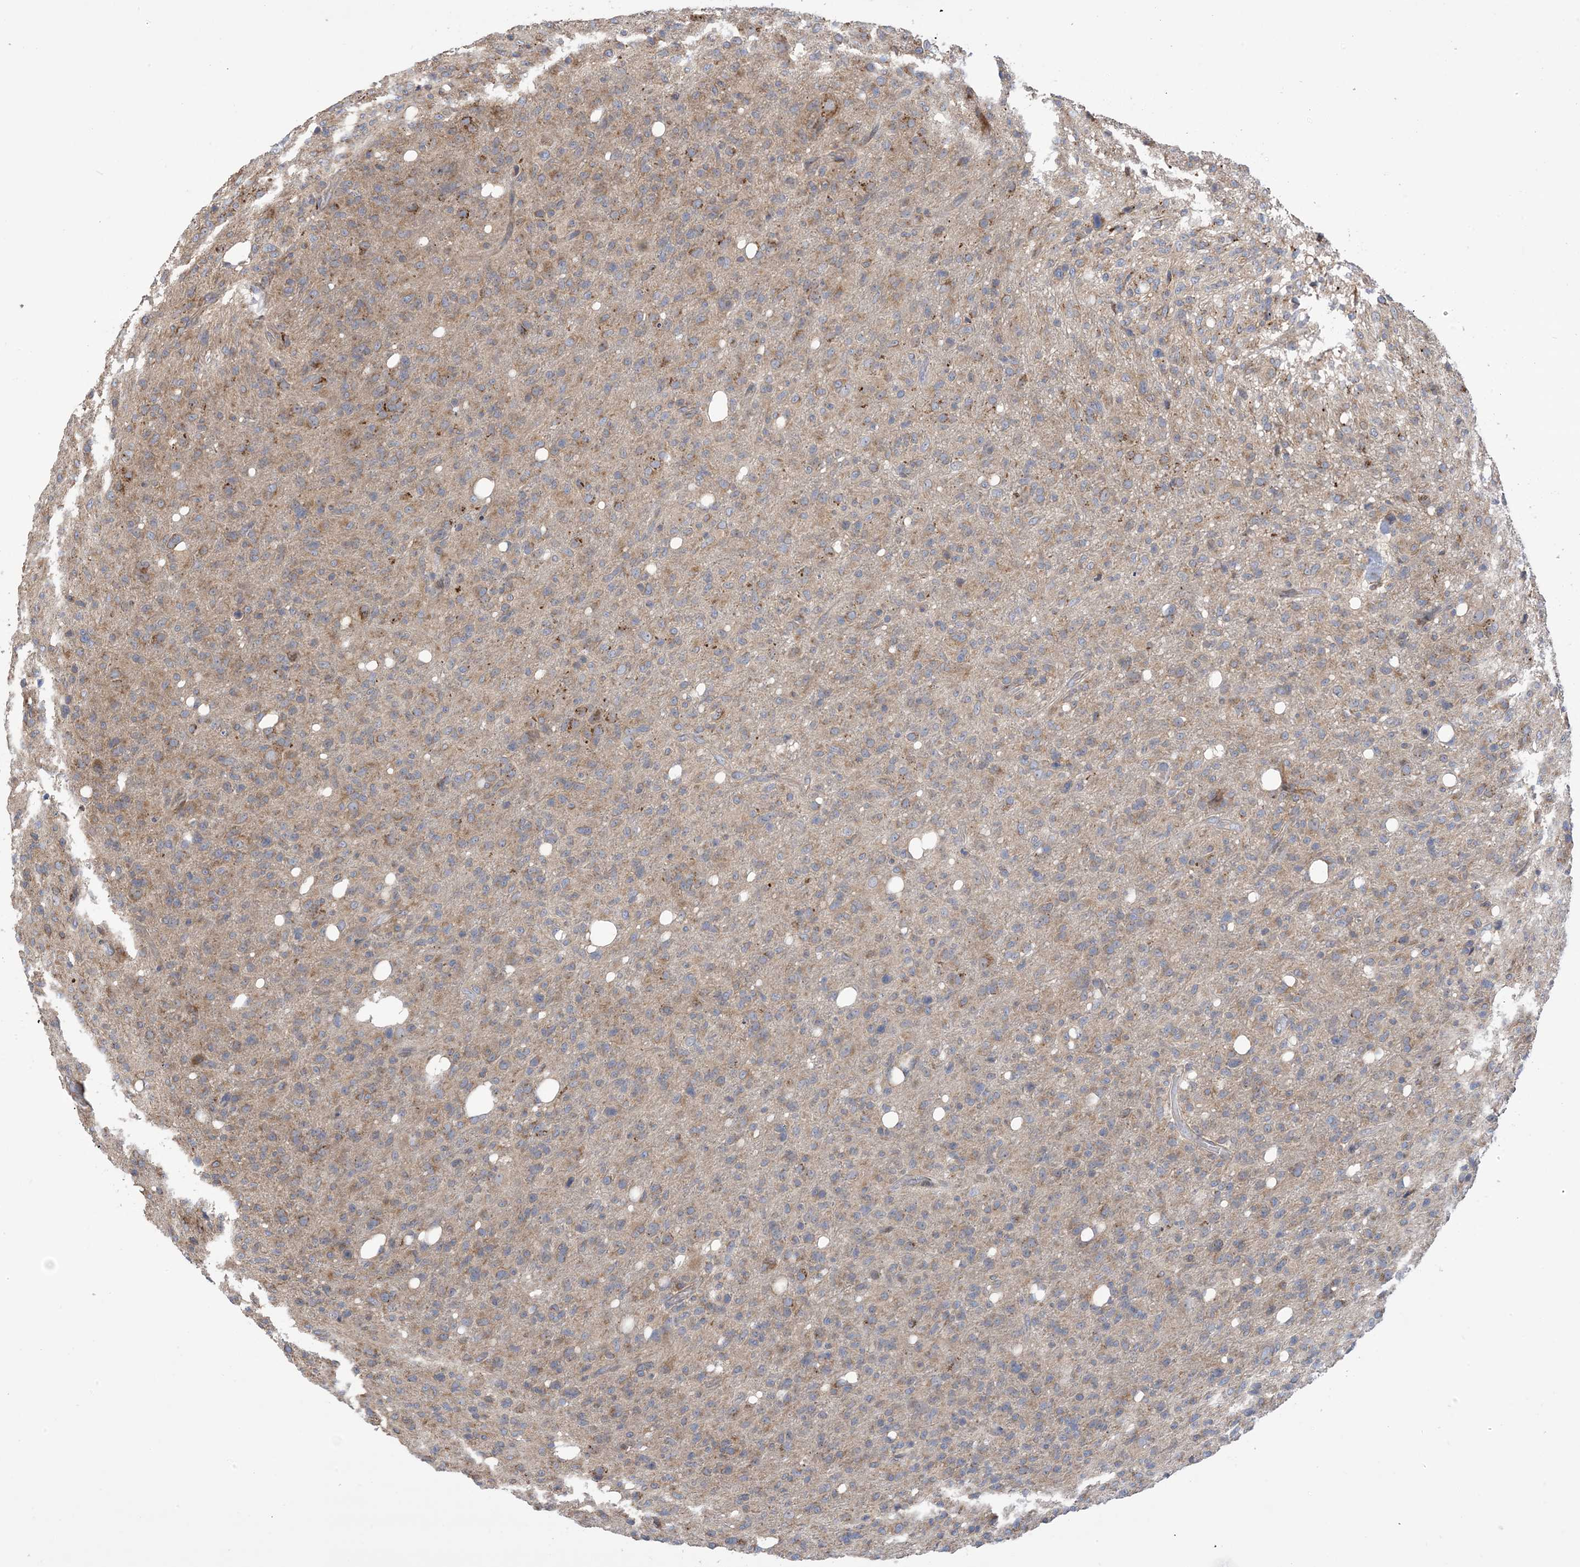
{"staining": {"intensity": "moderate", "quantity": "25%-75%", "location": "cytoplasmic/membranous"}, "tissue": "glioma", "cell_type": "Tumor cells", "image_type": "cancer", "snomed": [{"axis": "morphology", "description": "Glioma, malignant, High grade"}, {"axis": "topography", "description": "Brain"}], "caption": "Tumor cells display moderate cytoplasmic/membranous staining in approximately 25%-75% of cells in malignant glioma (high-grade). (DAB (3,3'-diaminobenzidine) = brown stain, brightfield microscopy at high magnification).", "gene": "CLEC16A", "patient": {"sex": "female", "age": 57}}